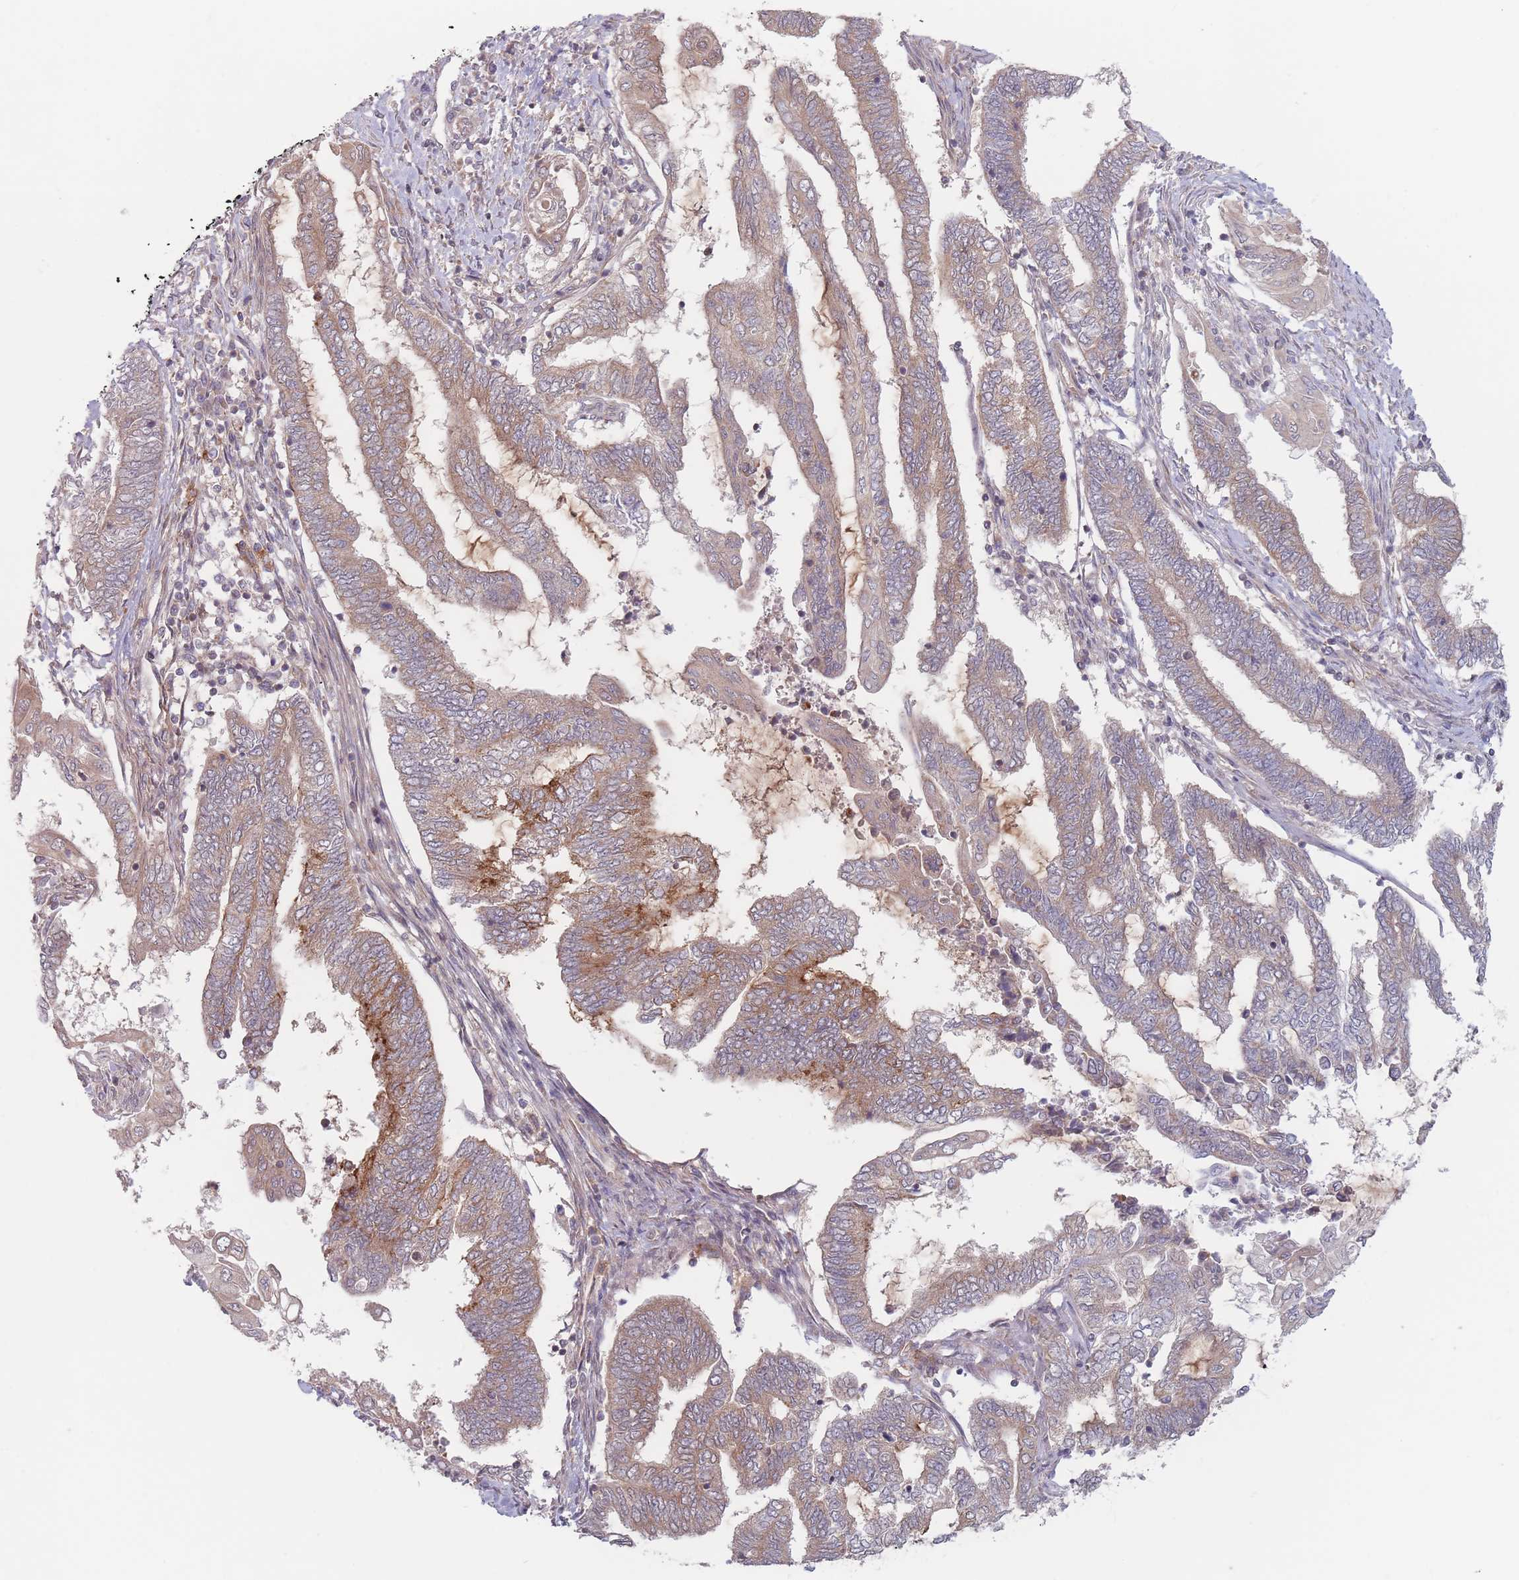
{"staining": {"intensity": "moderate", "quantity": "25%-75%", "location": "cytoplasmic/membranous"}, "tissue": "endometrial cancer", "cell_type": "Tumor cells", "image_type": "cancer", "snomed": [{"axis": "morphology", "description": "Adenocarcinoma, NOS"}, {"axis": "topography", "description": "Uterus"}, {"axis": "topography", "description": "Endometrium"}], "caption": "Adenocarcinoma (endometrial) was stained to show a protein in brown. There is medium levels of moderate cytoplasmic/membranous positivity in approximately 25%-75% of tumor cells. Using DAB (3,3'-diaminobenzidine) (brown) and hematoxylin (blue) stains, captured at high magnification using brightfield microscopy.", "gene": "PPM1A", "patient": {"sex": "female", "age": 70}}